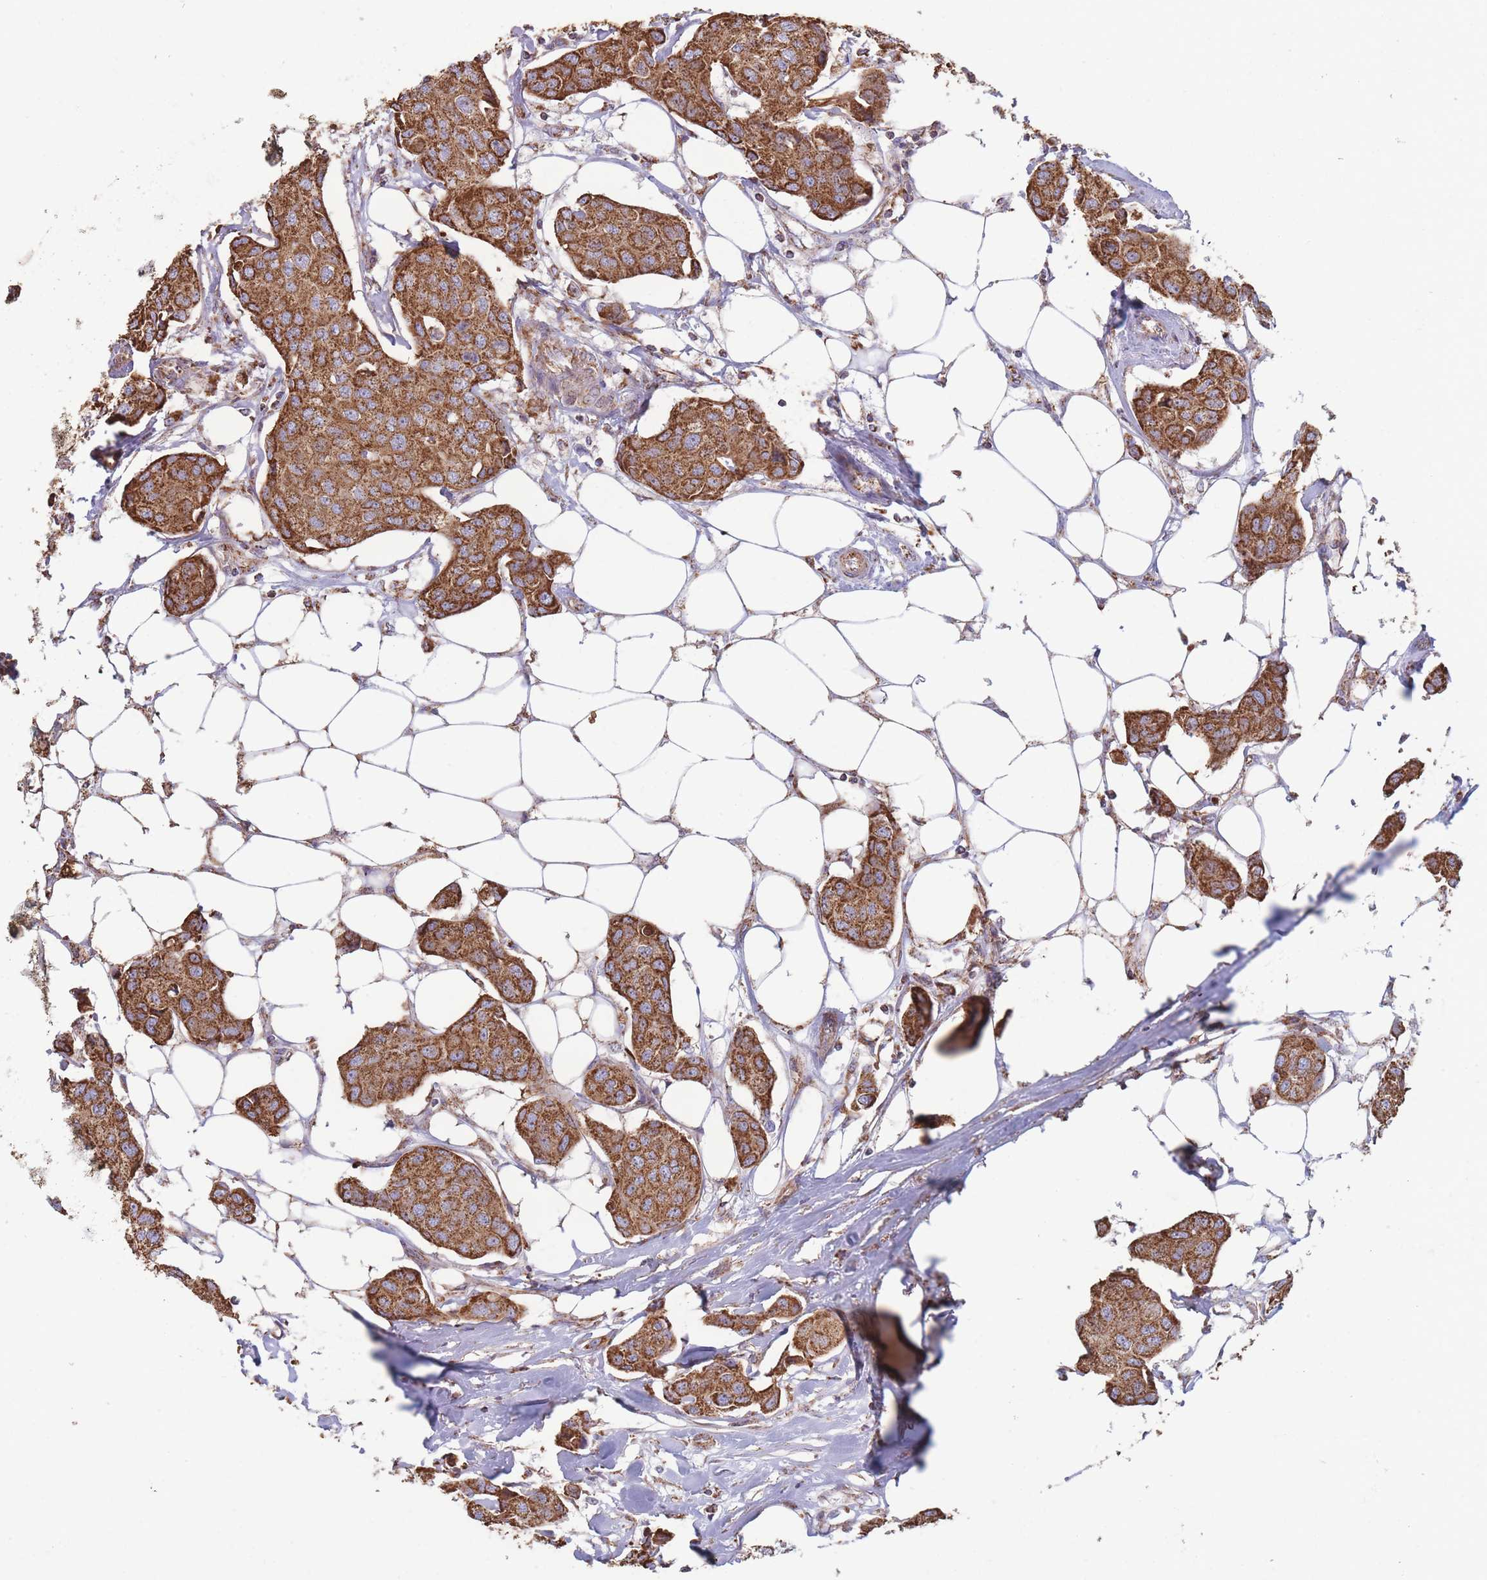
{"staining": {"intensity": "strong", "quantity": ">75%", "location": "cytoplasmic/membranous"}, "tissue": "breast cancer", "cell_type": "Tumor cells", "image_type": "cancer", "snomed": [{"axis": "morphology", "description": "Duct carcinoma"}, {"axis": "topography", "description": "Breast"}, {"axis": "topography", "description": "Lymph node"}], "caption": "Tumor cells show high levels of strong cytoplasmic/membranous staining in approximately >75% of cells in infiltrating ductal carcinoma (breast).", "gene": "KIF16B", "patient": {"sex": "female", "age": 80}}